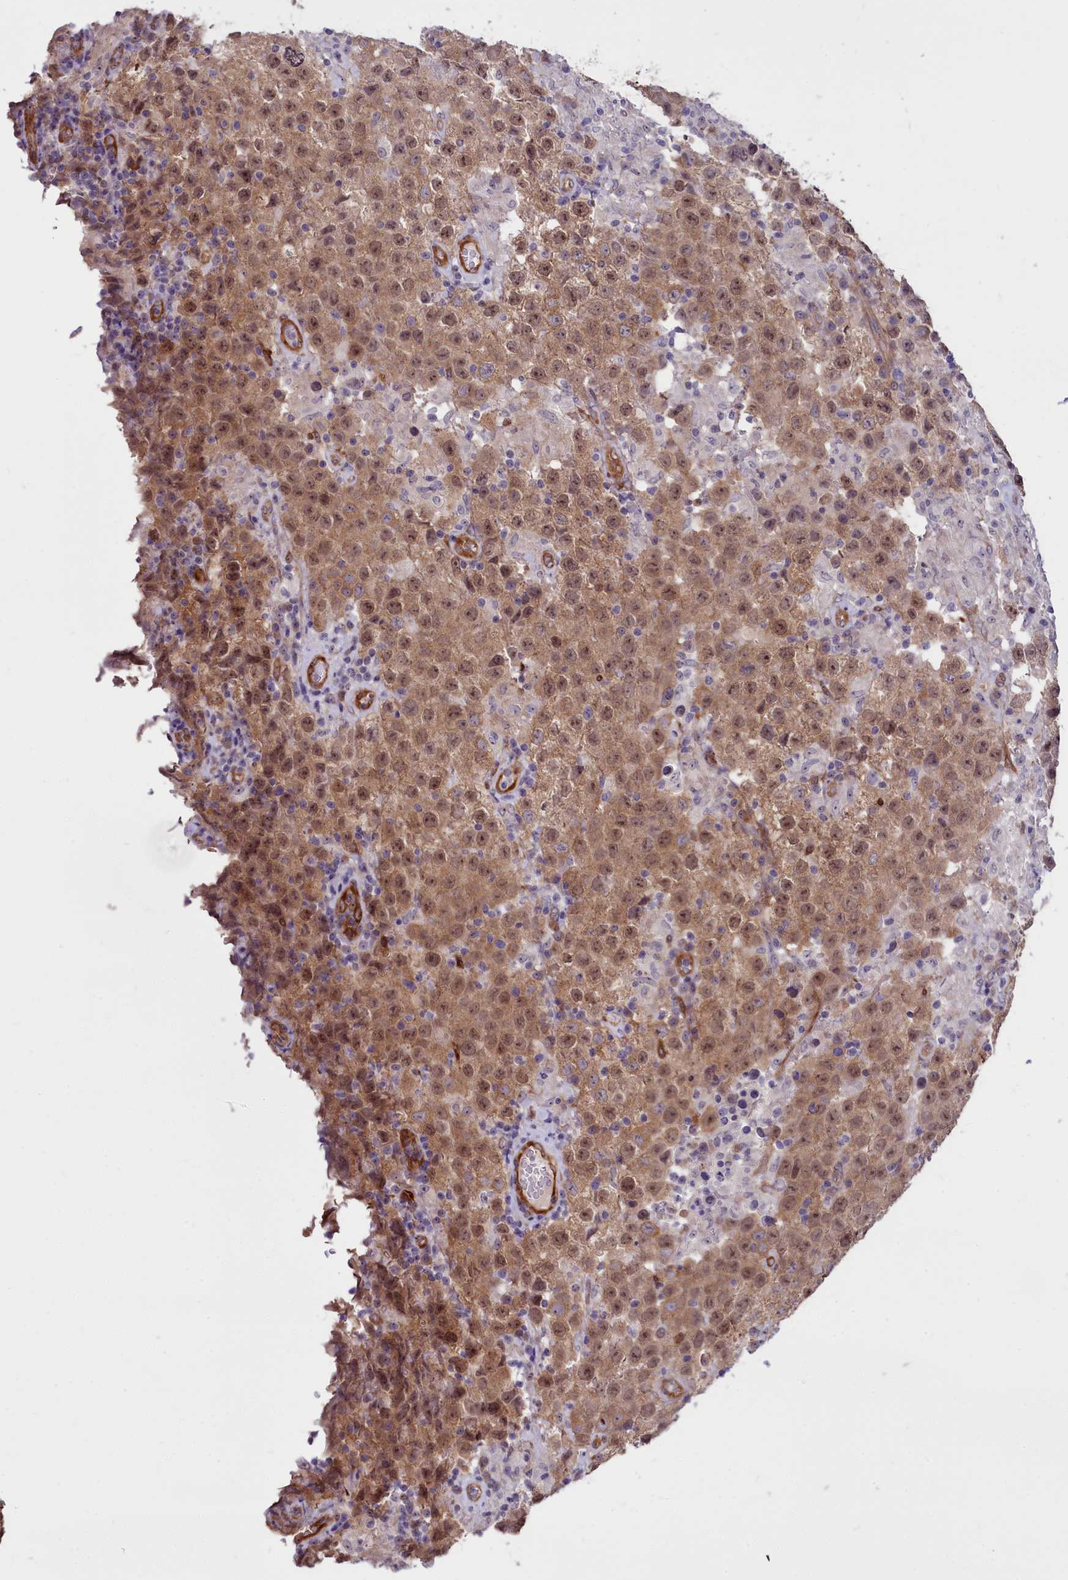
{"staining": {"intensity": "moderate", "quantity": ">75%", "location": "cytoplasmic/membranous,nuclear"}, "tissue": "testis cancer", "cell_type": "Tumor cells", "image_type": "cancer", "snomed": [{"axis": "morphology", "description": "Seminoma, NOS"}, {"axis": "morphology", "description": "Carcinoma, Embryonal, NOS"}, {"axis": "topography", "description": "Testis"}], "caption": "This is an image of IHC staining of testis cancer (seminoma), which shows moderate positivity in the cytoplasmic/membranous and nuclear of tumor cells.", "gene": "BCAR1", "patient": {"sex": "male", "age": 41}}